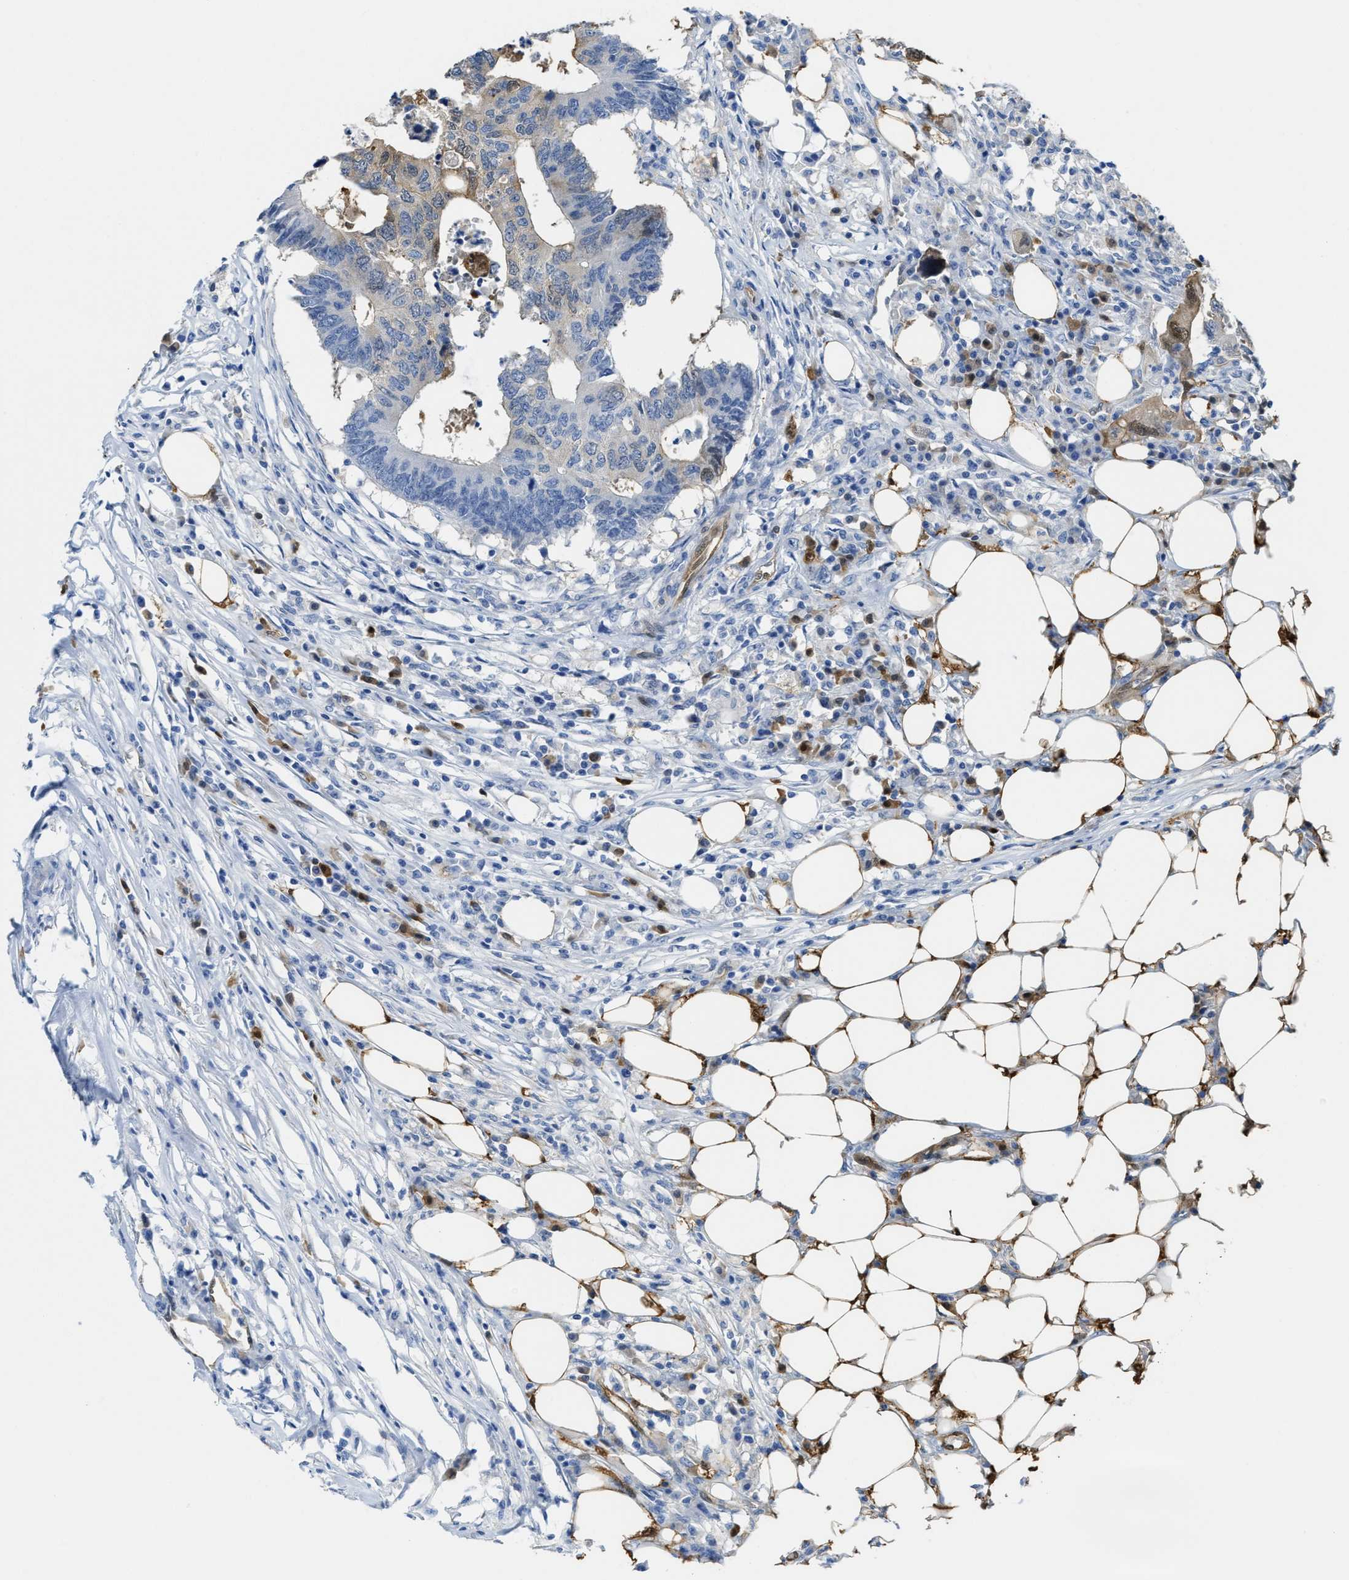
{"staining": {"intensity": "moderate", "quantity": "<25%", "location": "cytoplasmic/membranous,nuclear"}, "tissue": "colorectal cancer", "cell_type": "Tumor cells", "image_type": "cancer", "snomed": [{"axis": "morphology", "description": "Adenocarcinoma, NOS"}, {"axis": "topography", "description": "Colon"}], "caption": "Adenocarcinoma (colorectal) stained for a protein (brown) shows moderate cytoplasmic/membranous and nuclear positive positivity in about <25% of tumor cells.", "gene": "ASS1", "patient": {"sex": "male", "age": 71}}